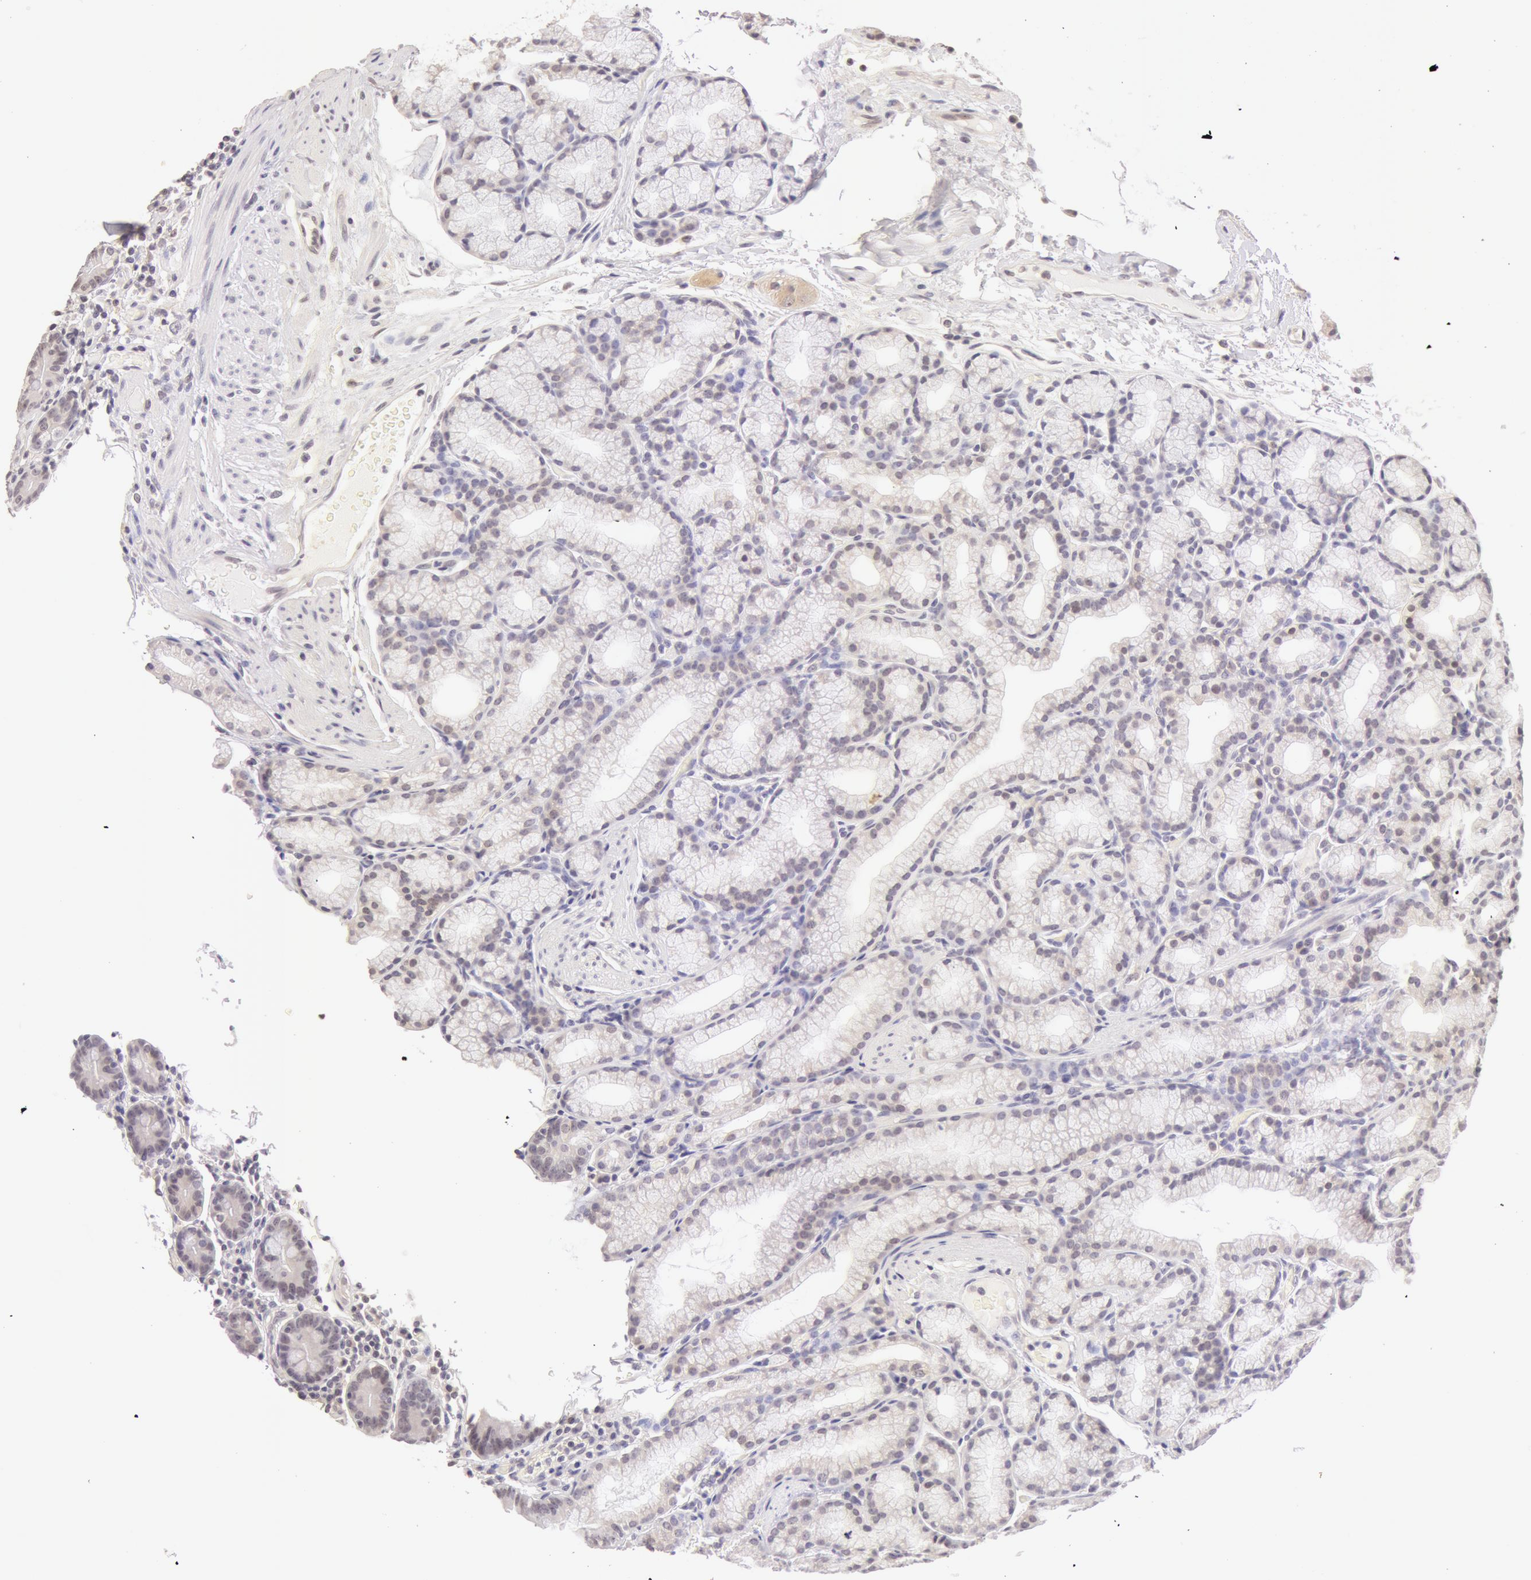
{"staining": {"intensity": "negative", "quantity": "none", "location": "none"}, "tissue": "duodenum", "cell_type": "Glandular cells", "image_type": "normal", "snomed": [{"axis": "morphology", "description": "Normal tissue, NOS"}, {"axis": "topography", "description": "Duodenum"}], "caption": "Immunohistochemistry (IHC) of unremarkable duodenum exhibits no positivity in glandular cells. Brightfield microscopy of IHC stained with DAB (3,3'-diaminobenzidine) (brown) and hematoxylin (blue), captured at high magnification.", "gene": "ZNF597", "patient": {"sex": "female", "age": 48}}